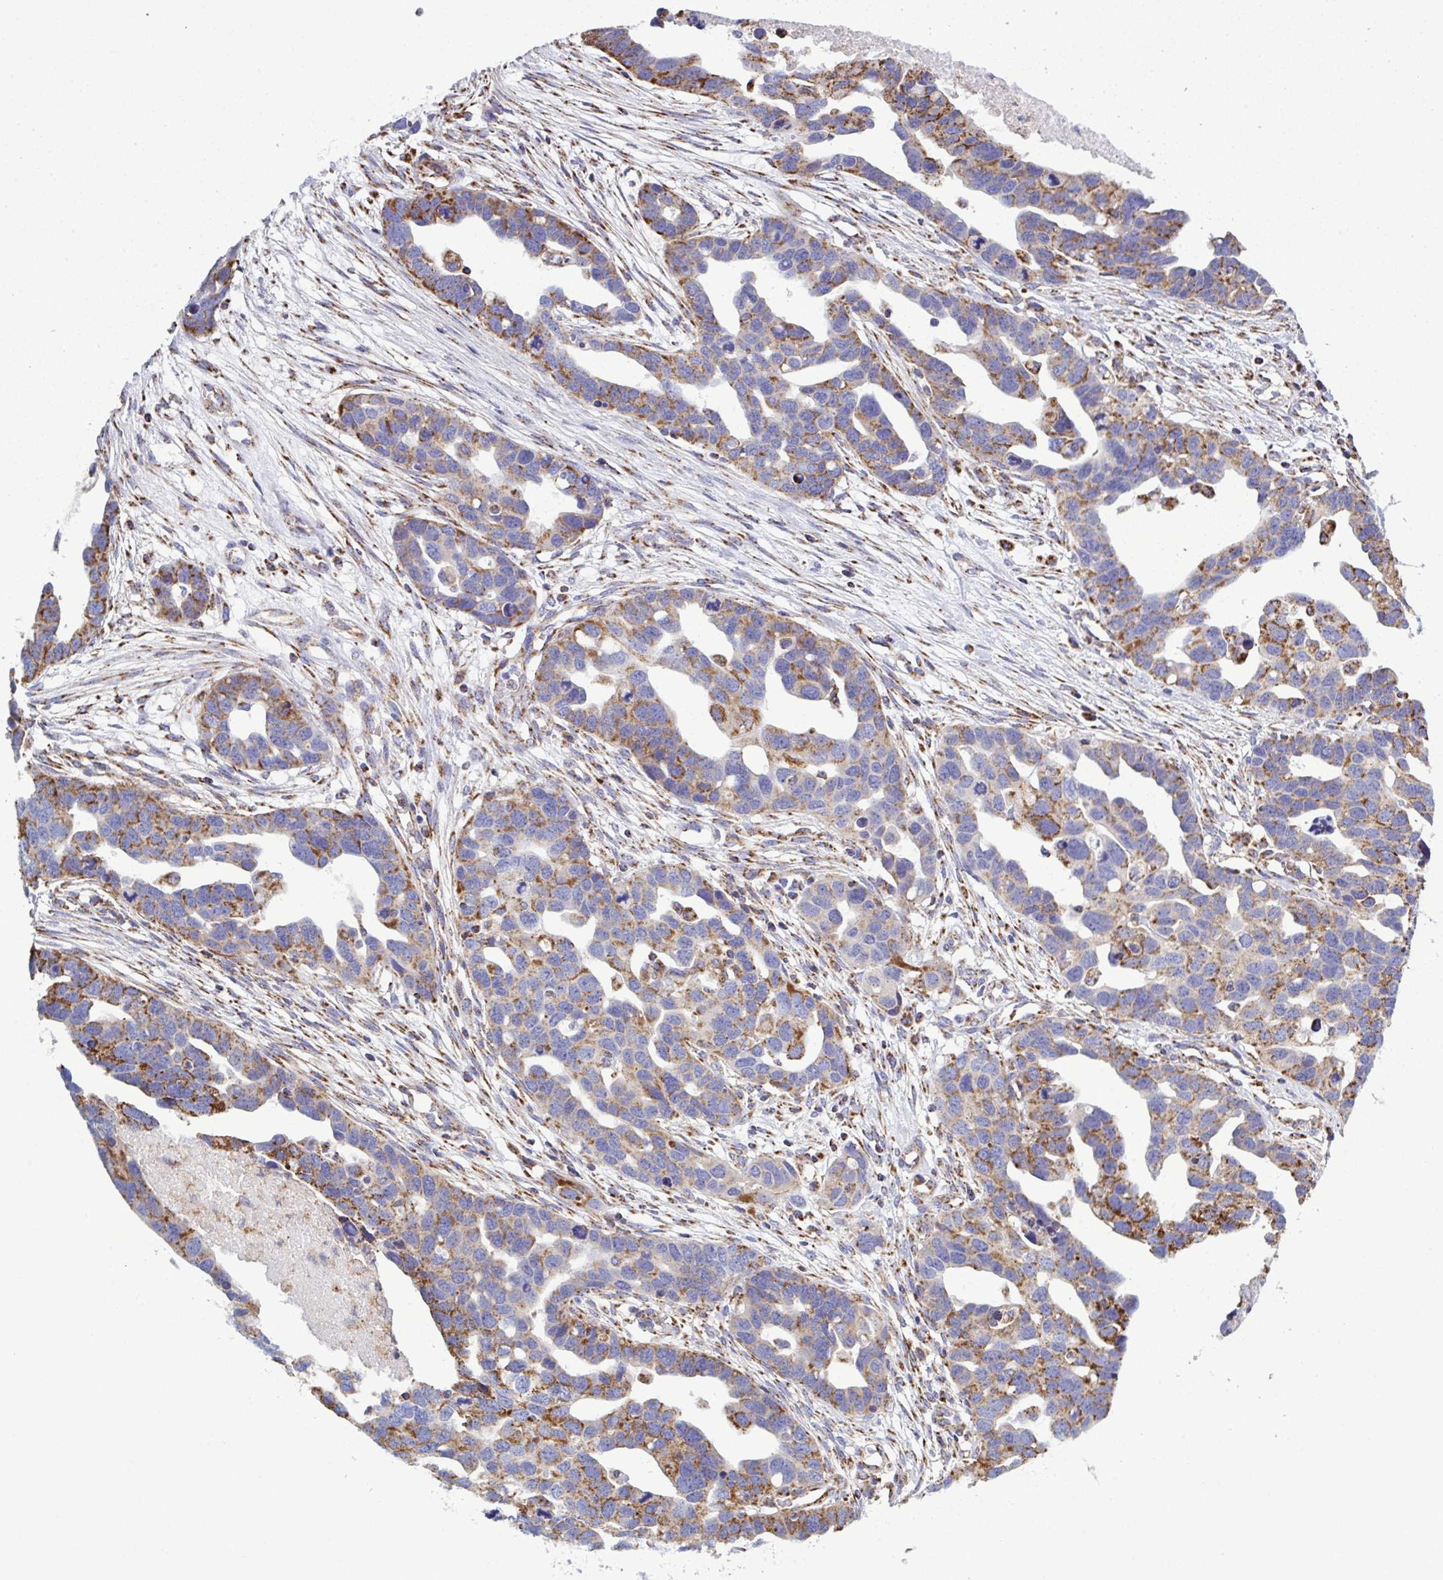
{"staining": {"intensity": "moderate", "quantity": "25%-75%", "location": "cytoplasmic/membranous"}, "tissue": "ovarian cancer", "cell_type": "Tumor cells", "image_type": "cancer", "snomed": [{"axis": "morphology", "description": "Cystadenocarcinoma, serous, NOS"}, {"axis": "topography", "description": "Ovary"}], "caption": "Protein expression analysis of human ovarian cancer (serous cystadenocarcinoma) reveals moderate cytoplasmic/membranous positivity in about 25%-75% of tumor cells.", "gene": "CSDE1", "patient": {"sex": "female", "age": 54}}